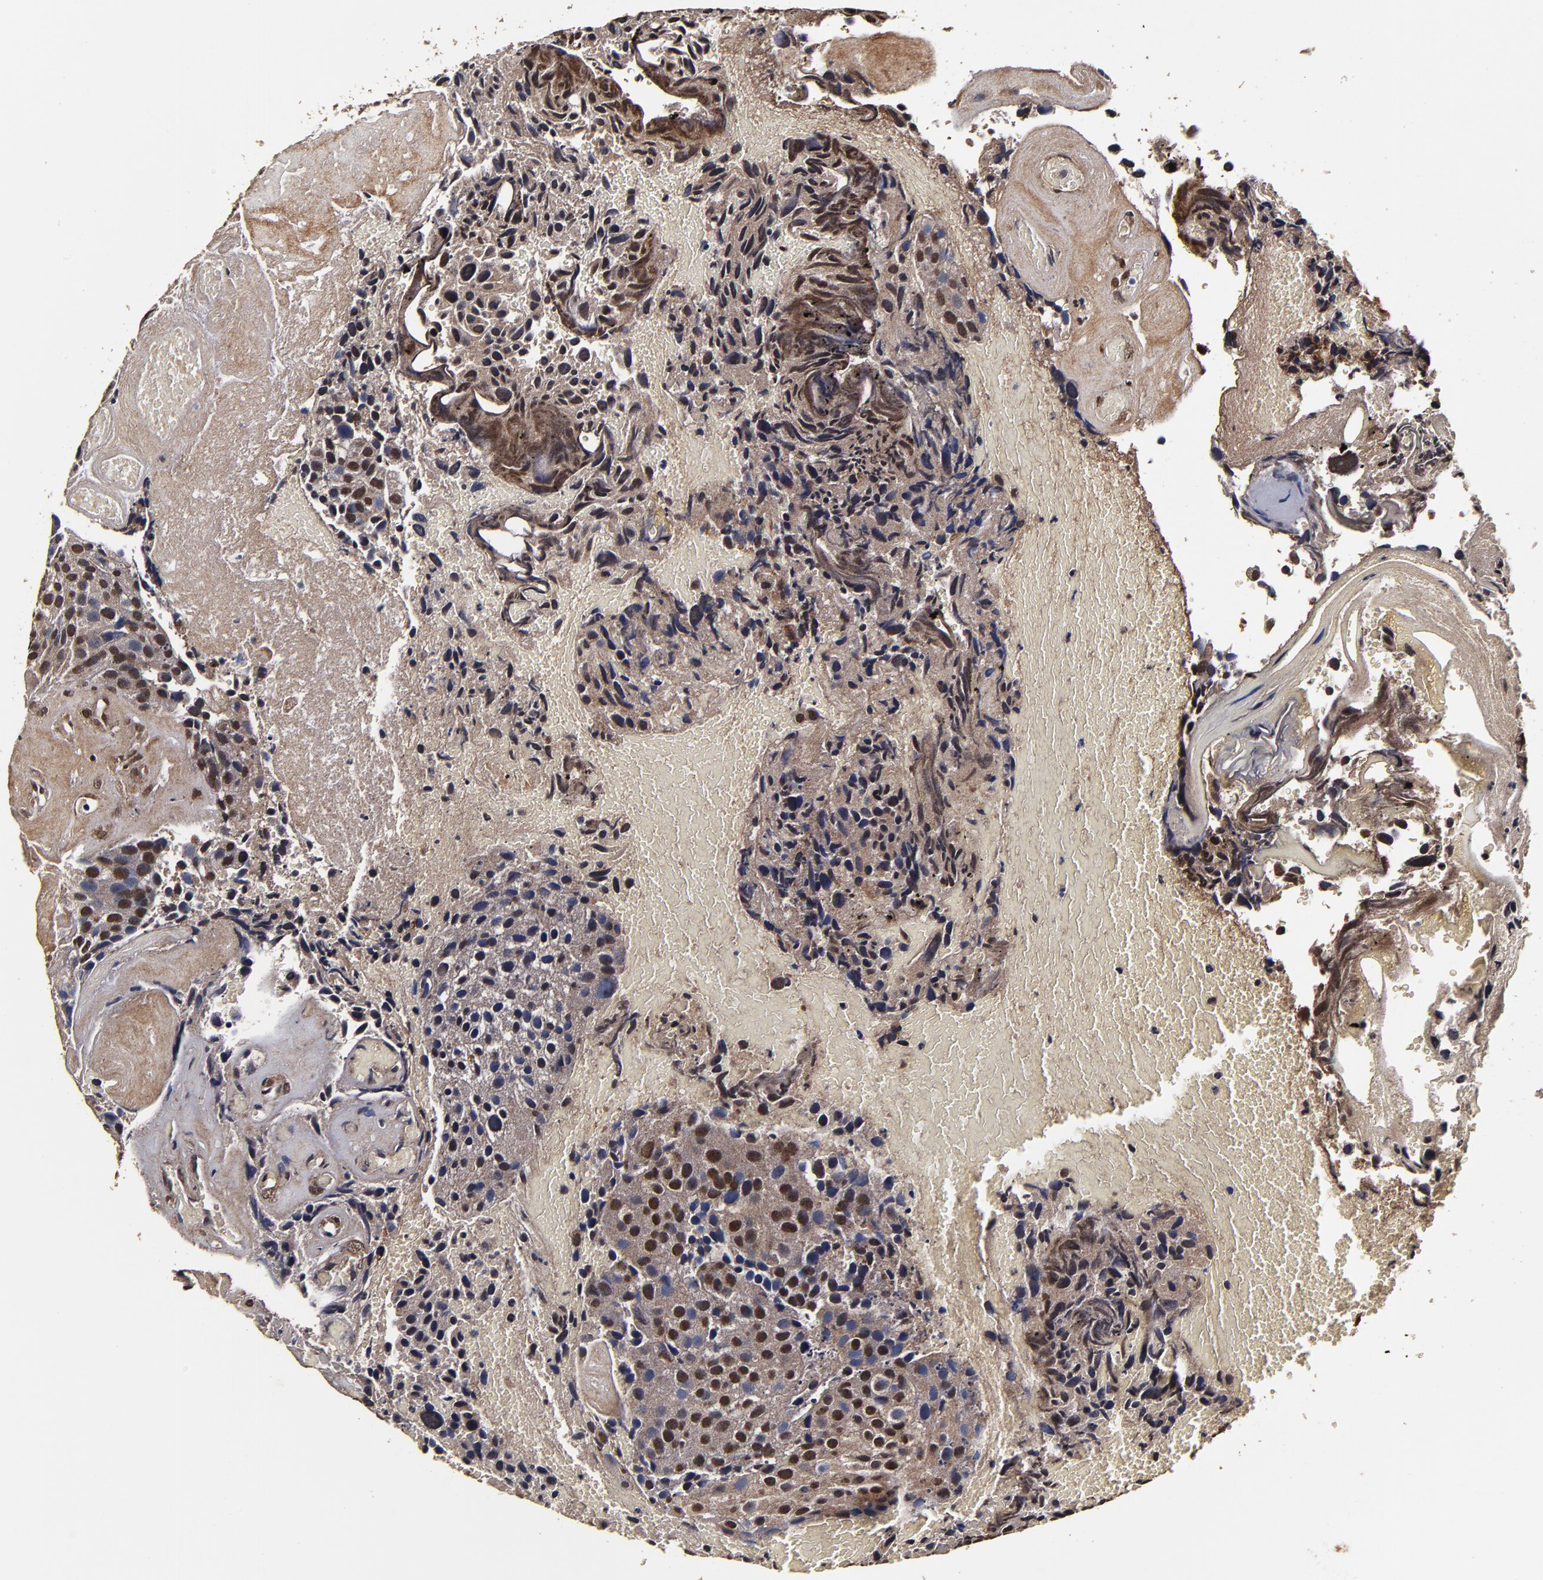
{"staining": {"intensity": "weak", "quantity": ">75%", "location": "cytoplasmic/membranous,nuclear"}, "tissue": "urothelial cancer", "cell_type": "Tumor cells", "image_type": "cancer", "snomed": [{"axis": "morphology", "description": "Urothelial carcinoma, High grade"}, {"axis": "topography", "description": "Urinary bladder"}], "caption": "A histopathology image of urothelial carcinoma (high-grade) stained for a protein reveals weak cytoplasmic/membranous and nuclear brown staining in tumor cells. Using DAB (brown) and hematoxylin (blue) stains, captured at high magnification using brightfield microscopy.", "gene": "MMP15", "patient": {"sex": "male", "age": 72}}